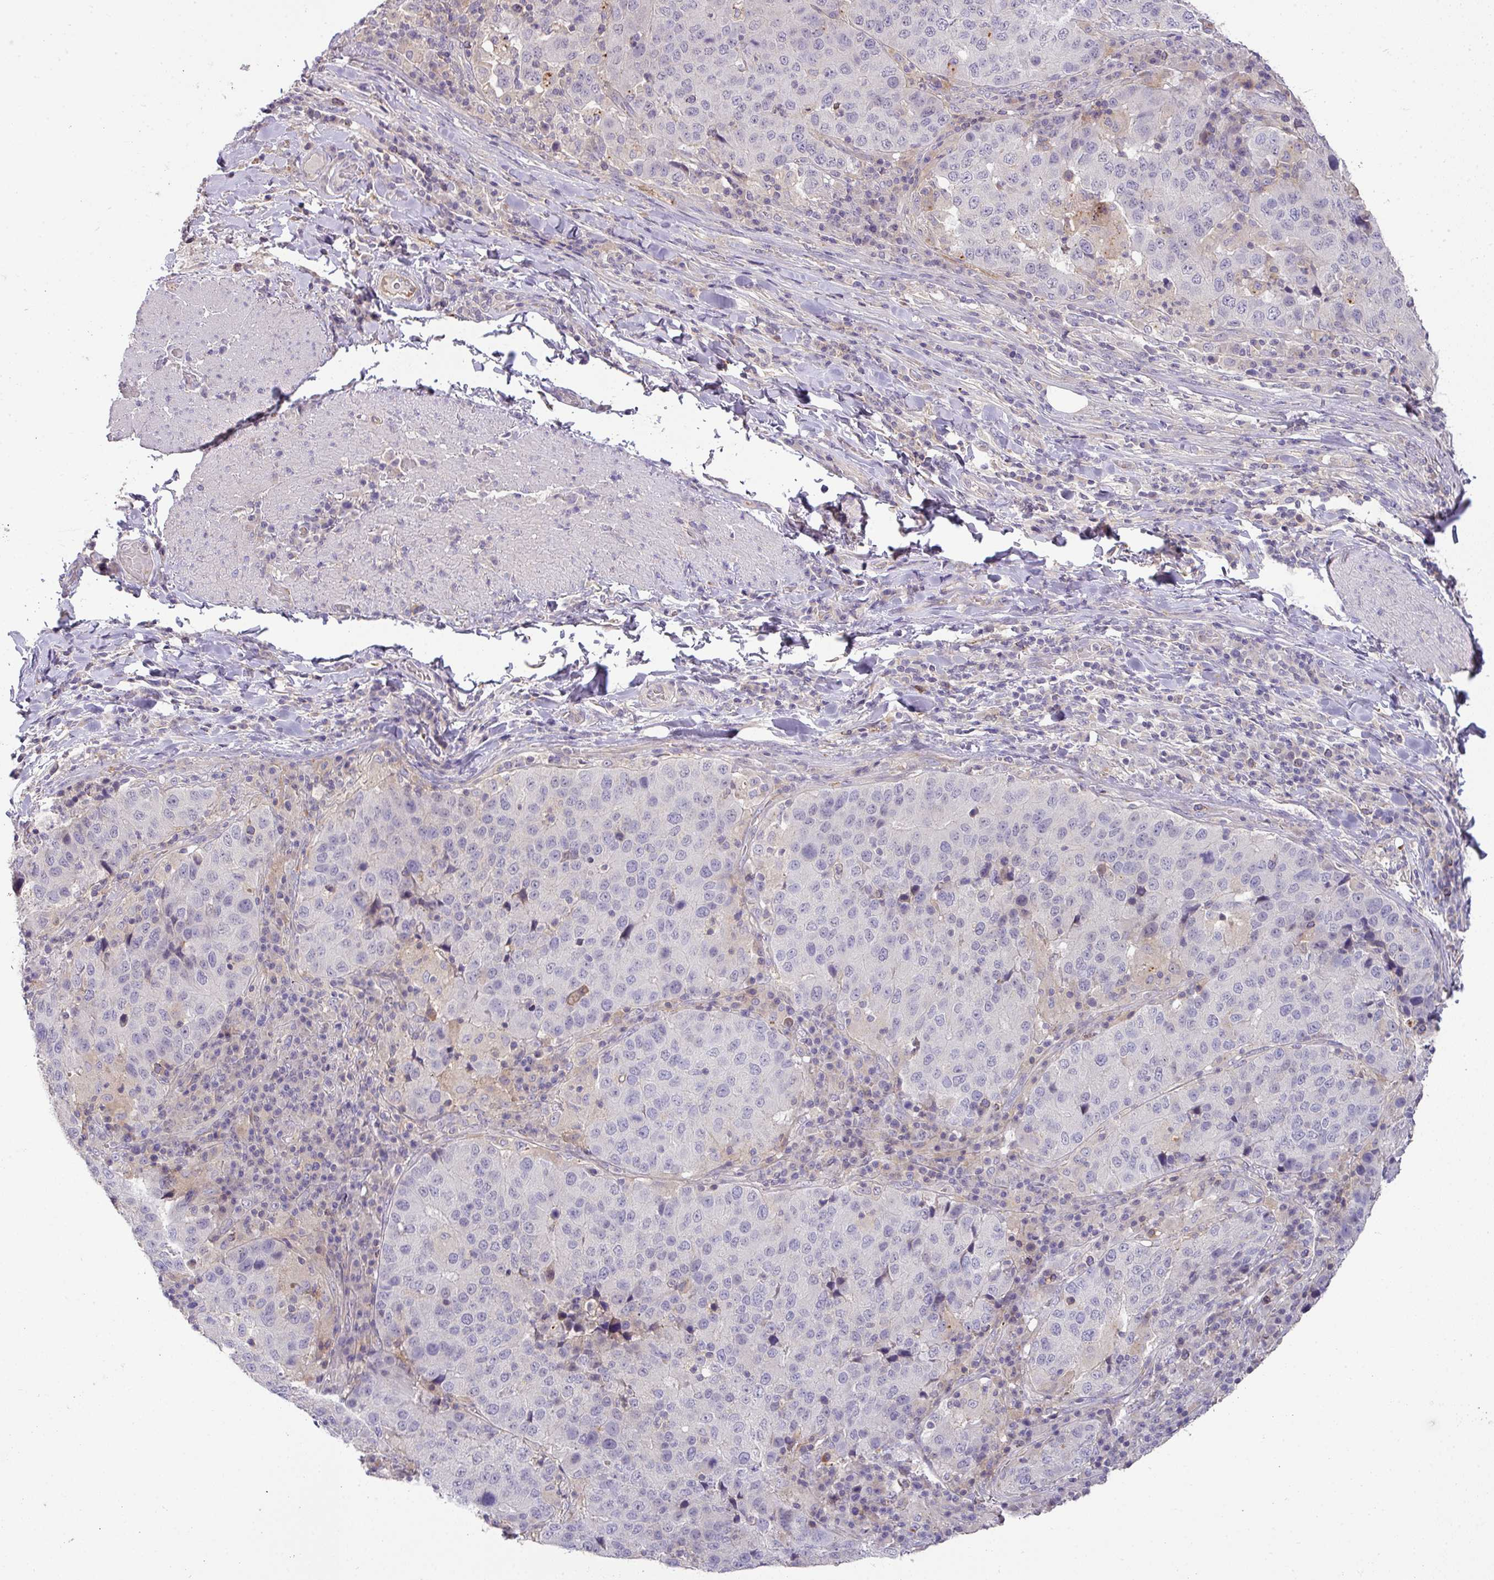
{"staining": {"intensity": "negative", "quantity": "none", "location": "none"}, "tissue": "stomach cancer", "cell_type": "Tumor cells", "image_type": "cancer", "snomed": [{"axis": "morphology", "description": "Adenocarcinoma, NOS"}, {"axis": "topography", "description": "Stomach"}], "caption": "Stomach cancer (adenocarcinoma) stained for a protein using immunohistochemistry (IHC) shows no expression tumor cells.", "gene": "HOXC13", "patient": {"sex": "male", "age": 71}}